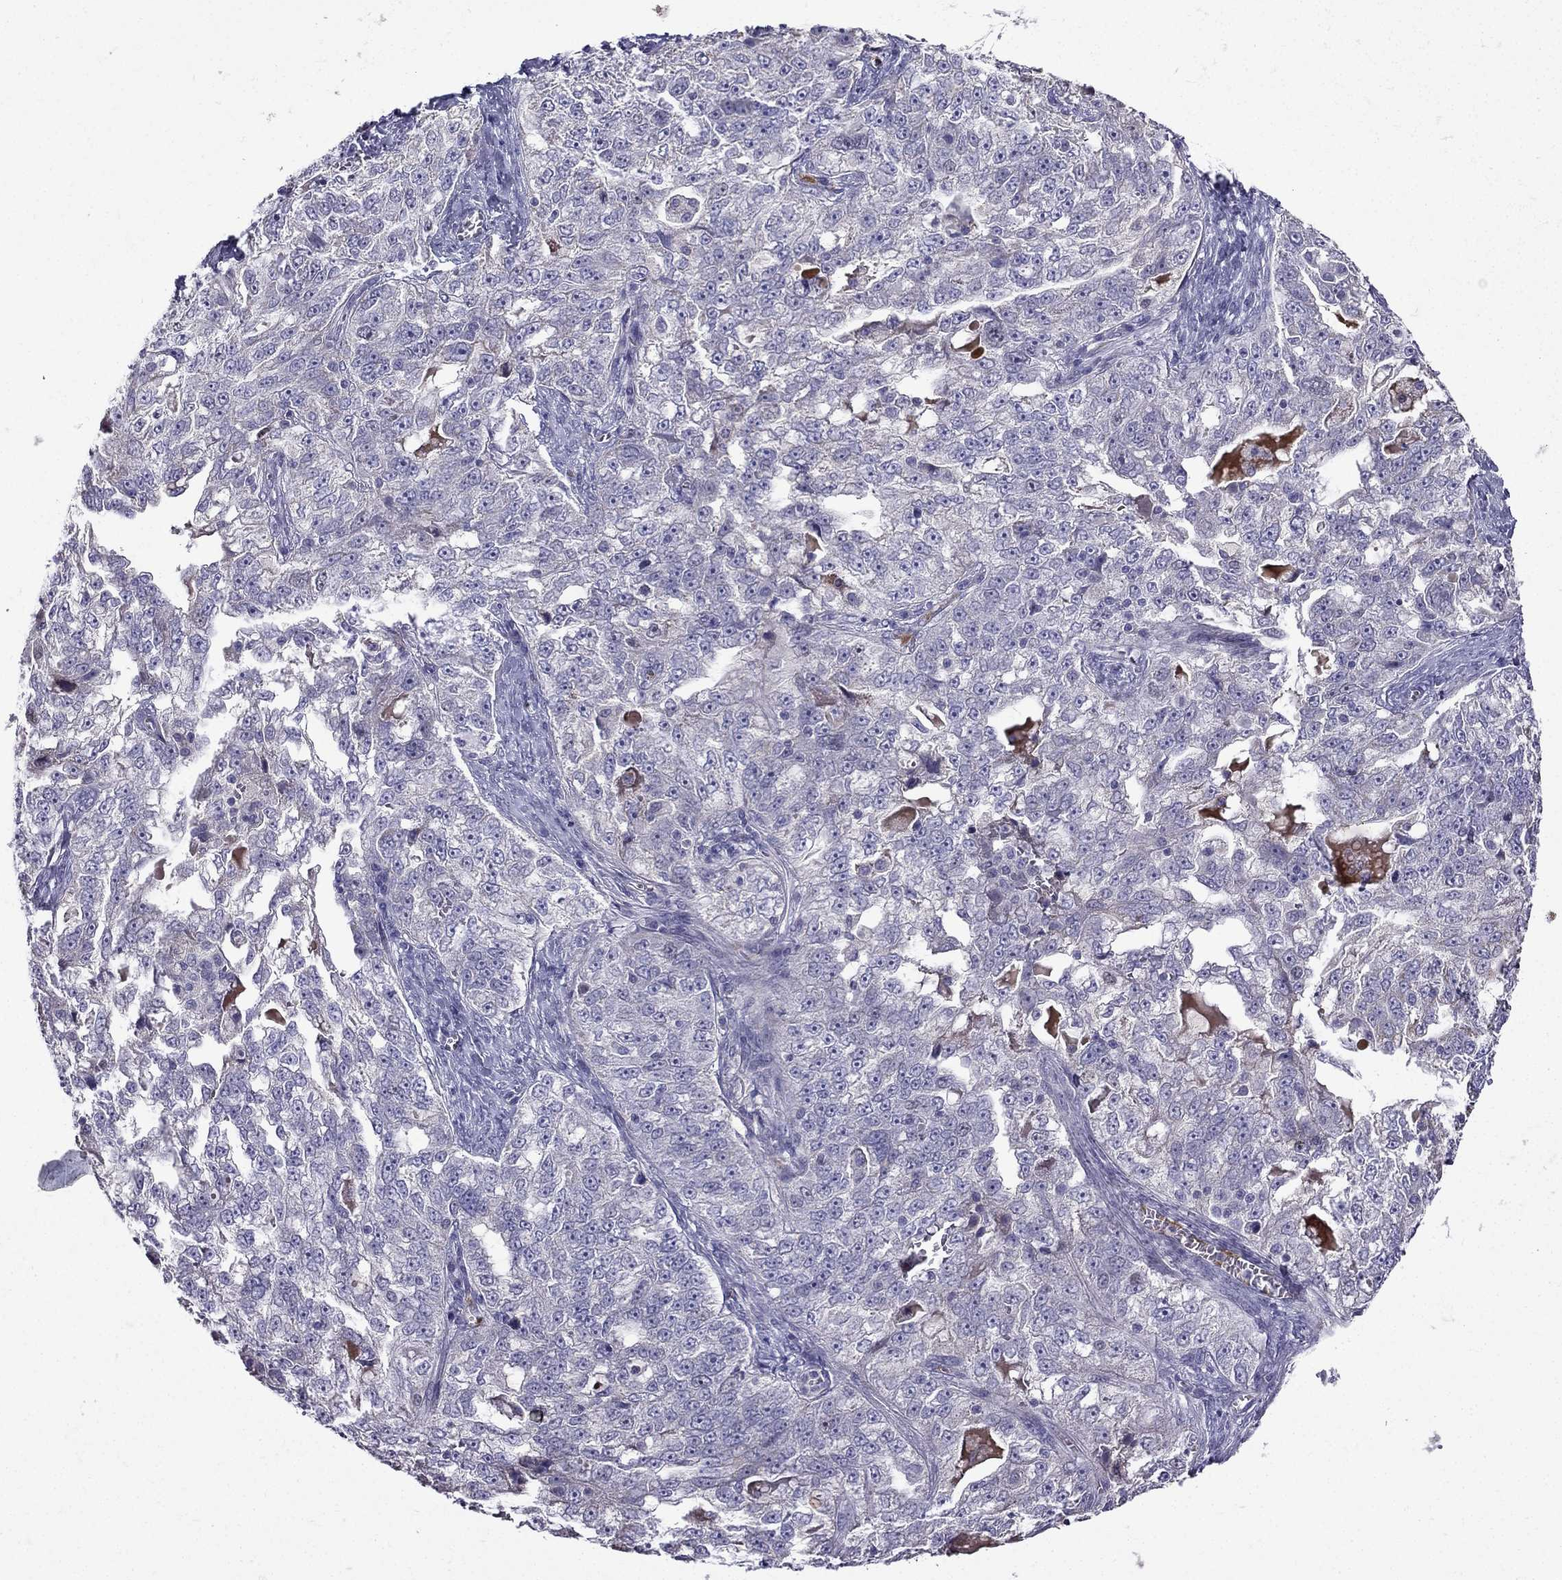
{"staining": {"intensity": "negative", "quantity": "none", "location": "none"}, "tissue": "ovarian cancer", "cell_type": "Tumor cells", "image_type": "cancer", "snomed": [{"axis": "morphology", "description": "Cystadenocarcinoma, serous, NOS"}, {"axis": "topography", "description": "Ovary"}], "caption": "Ovarian cancer stained for a protein using immunohistochemistry (IHC) reveals no staining tumor cells.", "gene": "UHRF1", "patient": {"sex": "female", "age": 51}}